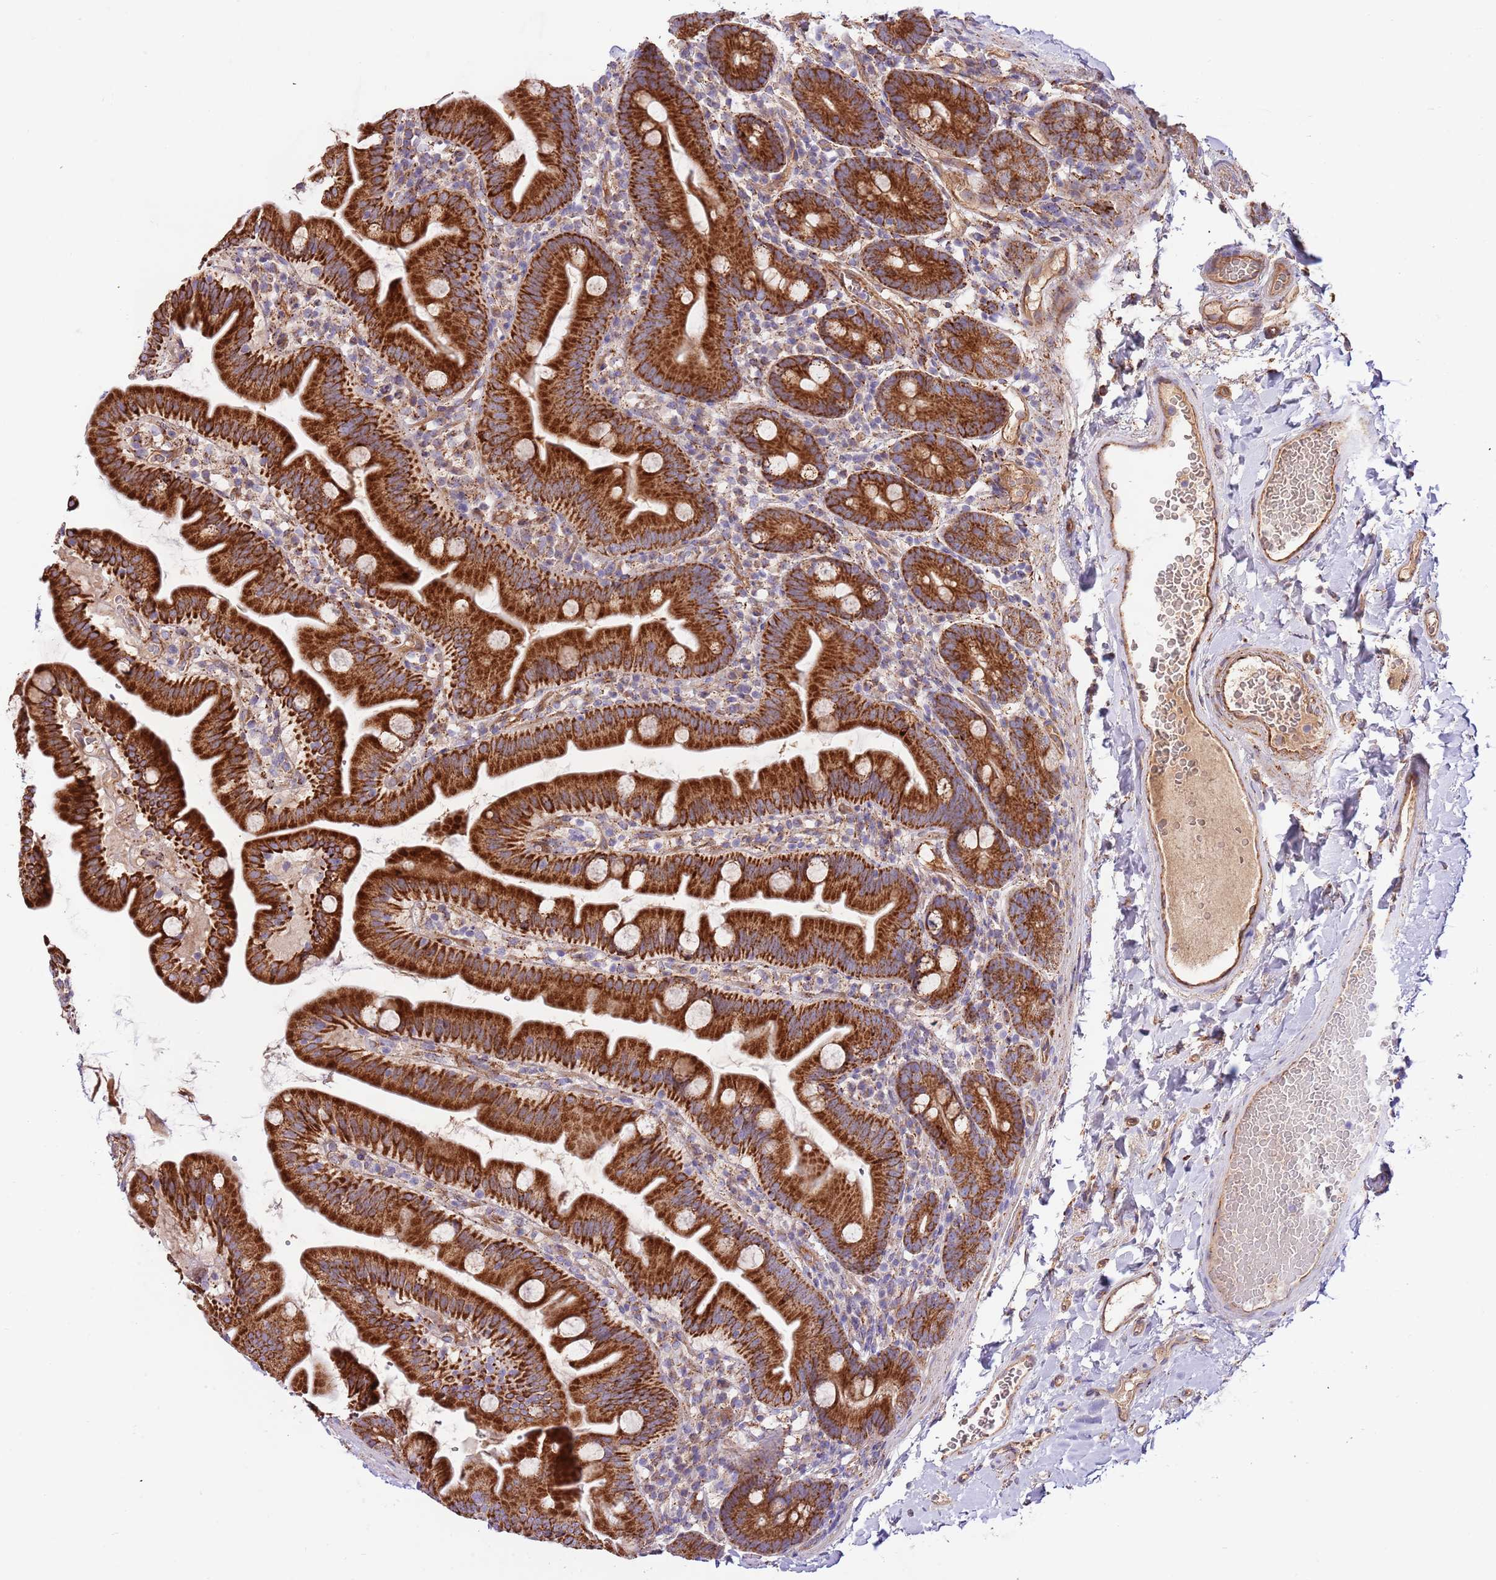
{"staining": {"intensity": "strong", "quantity": ">75%", "location": "cytoplasmic/membranous"}, "tissue": "small intestine", "cell_type": "Glandular cells", "image_type": "normal", "snomed": [{"axis": "morphology", "description": "Normal tissue, NOS"}, {"axis": "topography", "description": "Small intestine"}], "caption": "Protein expression analysis of unremarkable small intestine exhibits strong cytoplasmic/membranous positivity in approximately >75% of glandular cells.", "gene": "DOCK6", "patient": {"sex": "female", "age": 68}}